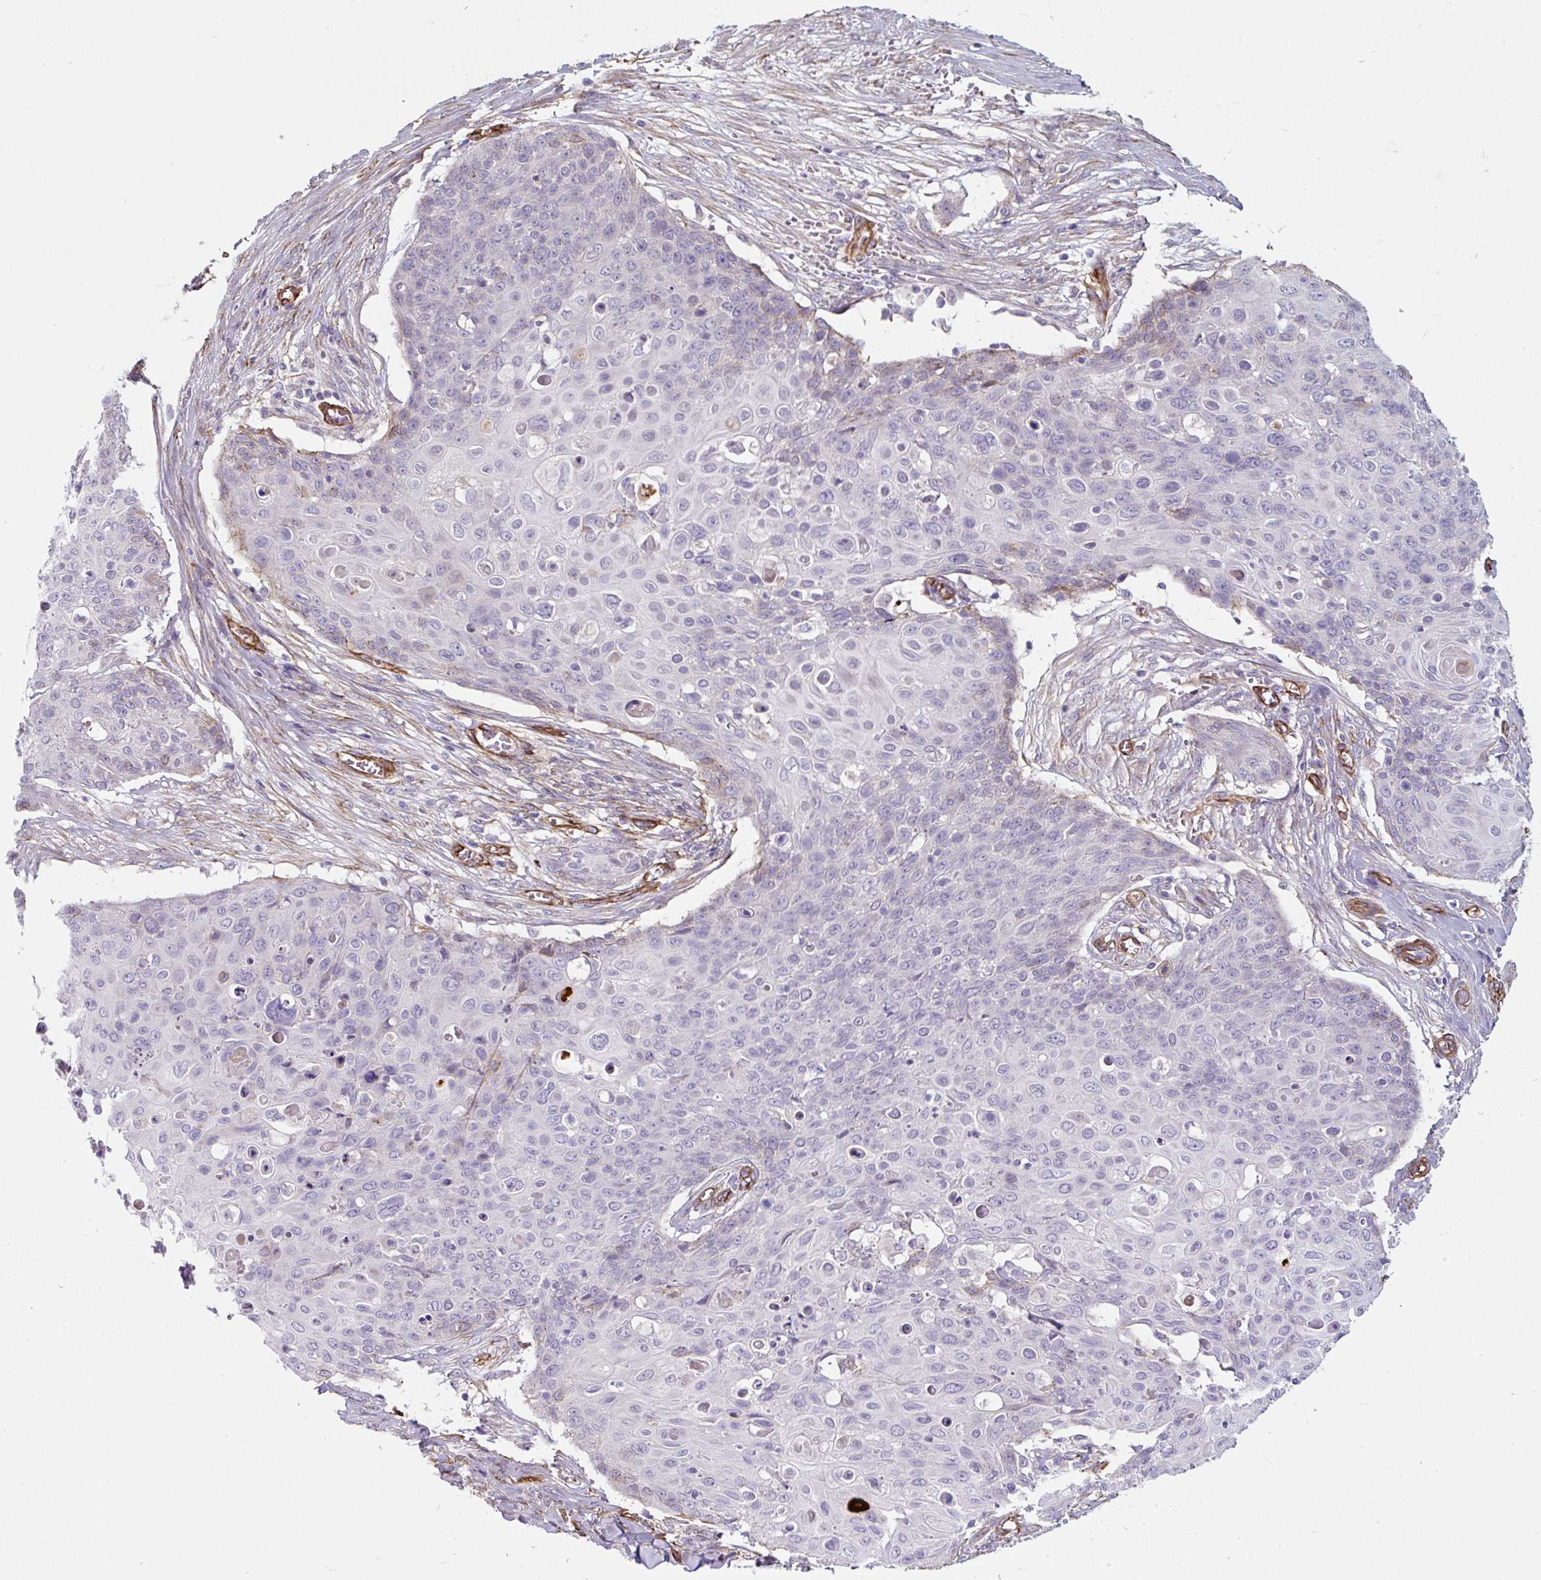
{"staining": {"intensity": "negative", "quantity": "none", "location": "none"}, "tissue": "skin cancer", "cell_type": "Tumor cells", "image_type": "cancer", "snomed": [{"axis": "morphology", "description": "Squamous cell carcinoma, NOS"}, {"axis": "topography", "description": "Skin"}, {"axis": "topography", "description": "Vulva"}], "caption": "High magnification brightfield microscopy of squamous cell carcinoma (skin) stained with DAB (brown) and counterstained with hematoxylin (blue): tumor cells show no significant positivity.", "gene": "ANKUB1", "patient": {"sex": "female", "age": 85}}